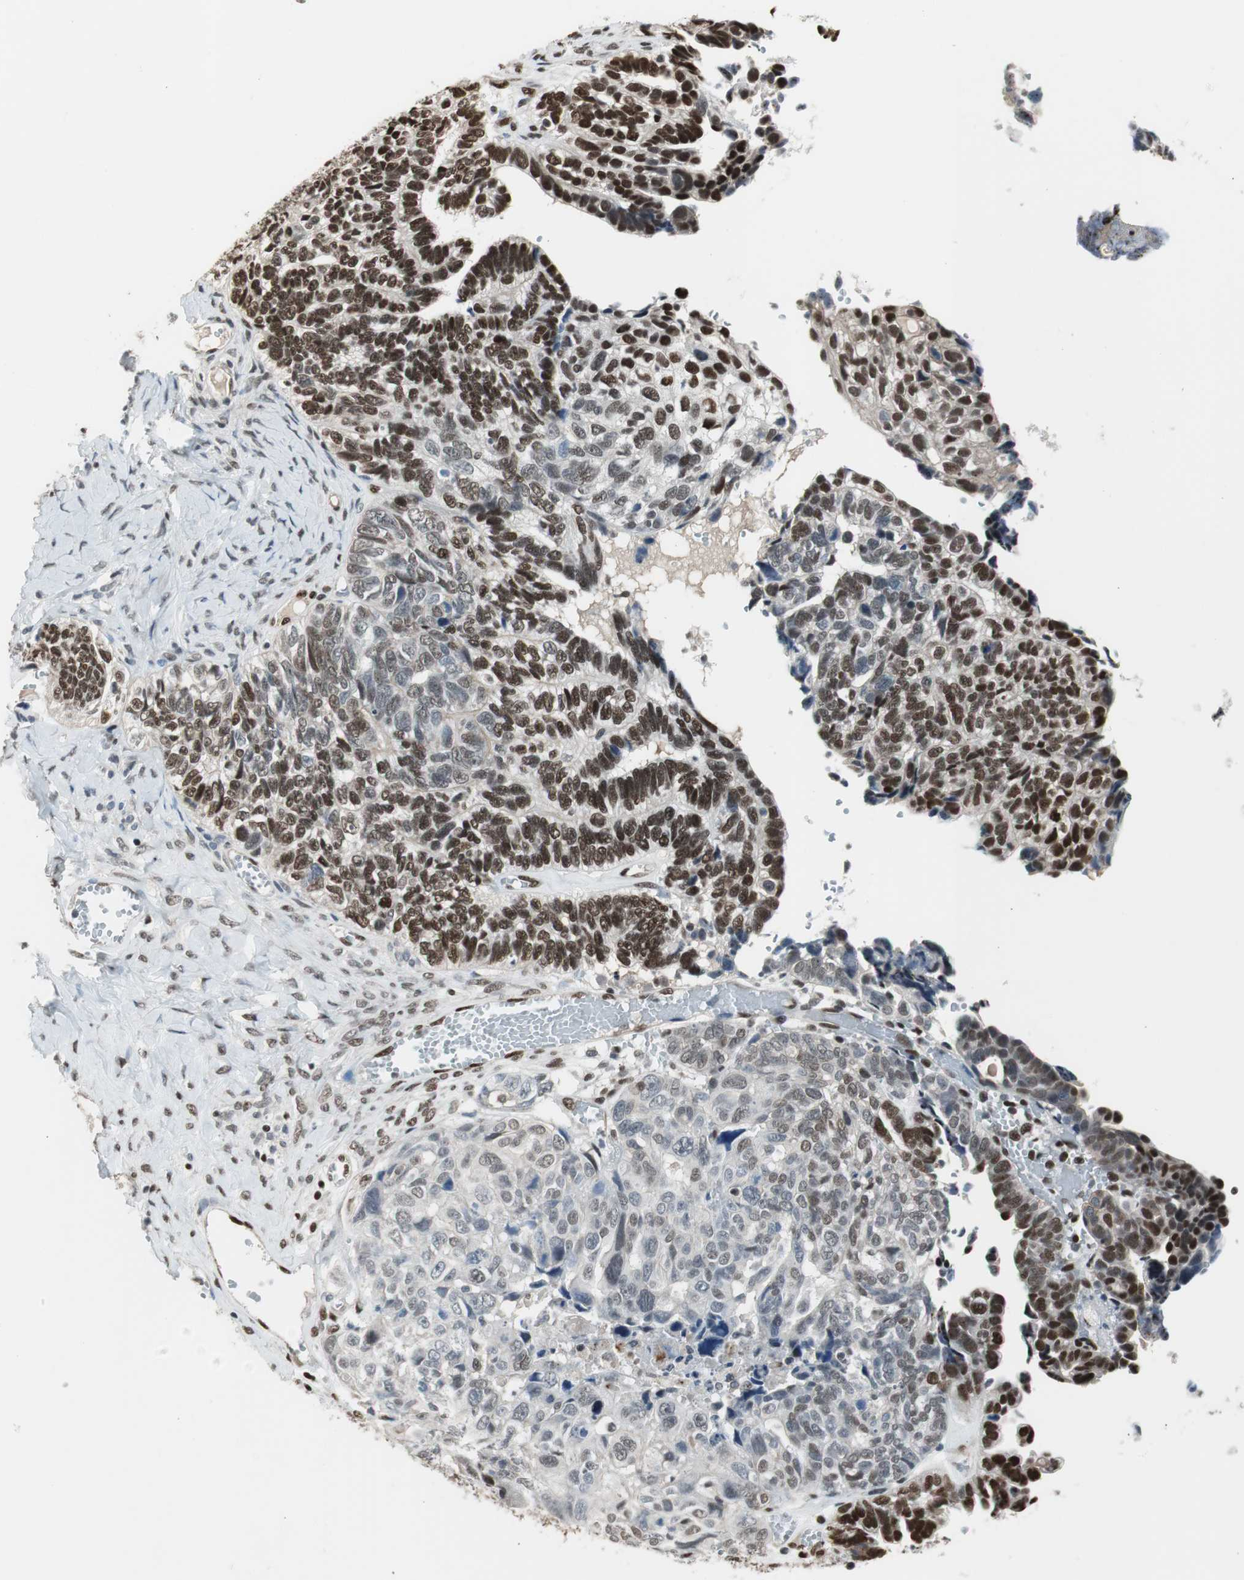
{"staining": {"intensity": "moderate", "quantity": "25%-75%", "location": "nuclear"}, "tissue": "ovarian cancer", "cell_type": "Tumor cells", "image_type": "cancer", "snomed": [{"axis": "morphology", "description": "Cystadenocarcinoma, serous, NOS"}, {"axis": "topography", "description": "Ovary"}], "caption": "Protein staining reveals moderate nuclear staining in approximately 25%-75% of tumor cells in ovarian serous cystadenocarcinoma.", "gene": "PML", "patient": {"sex": "female", "age": 79}}